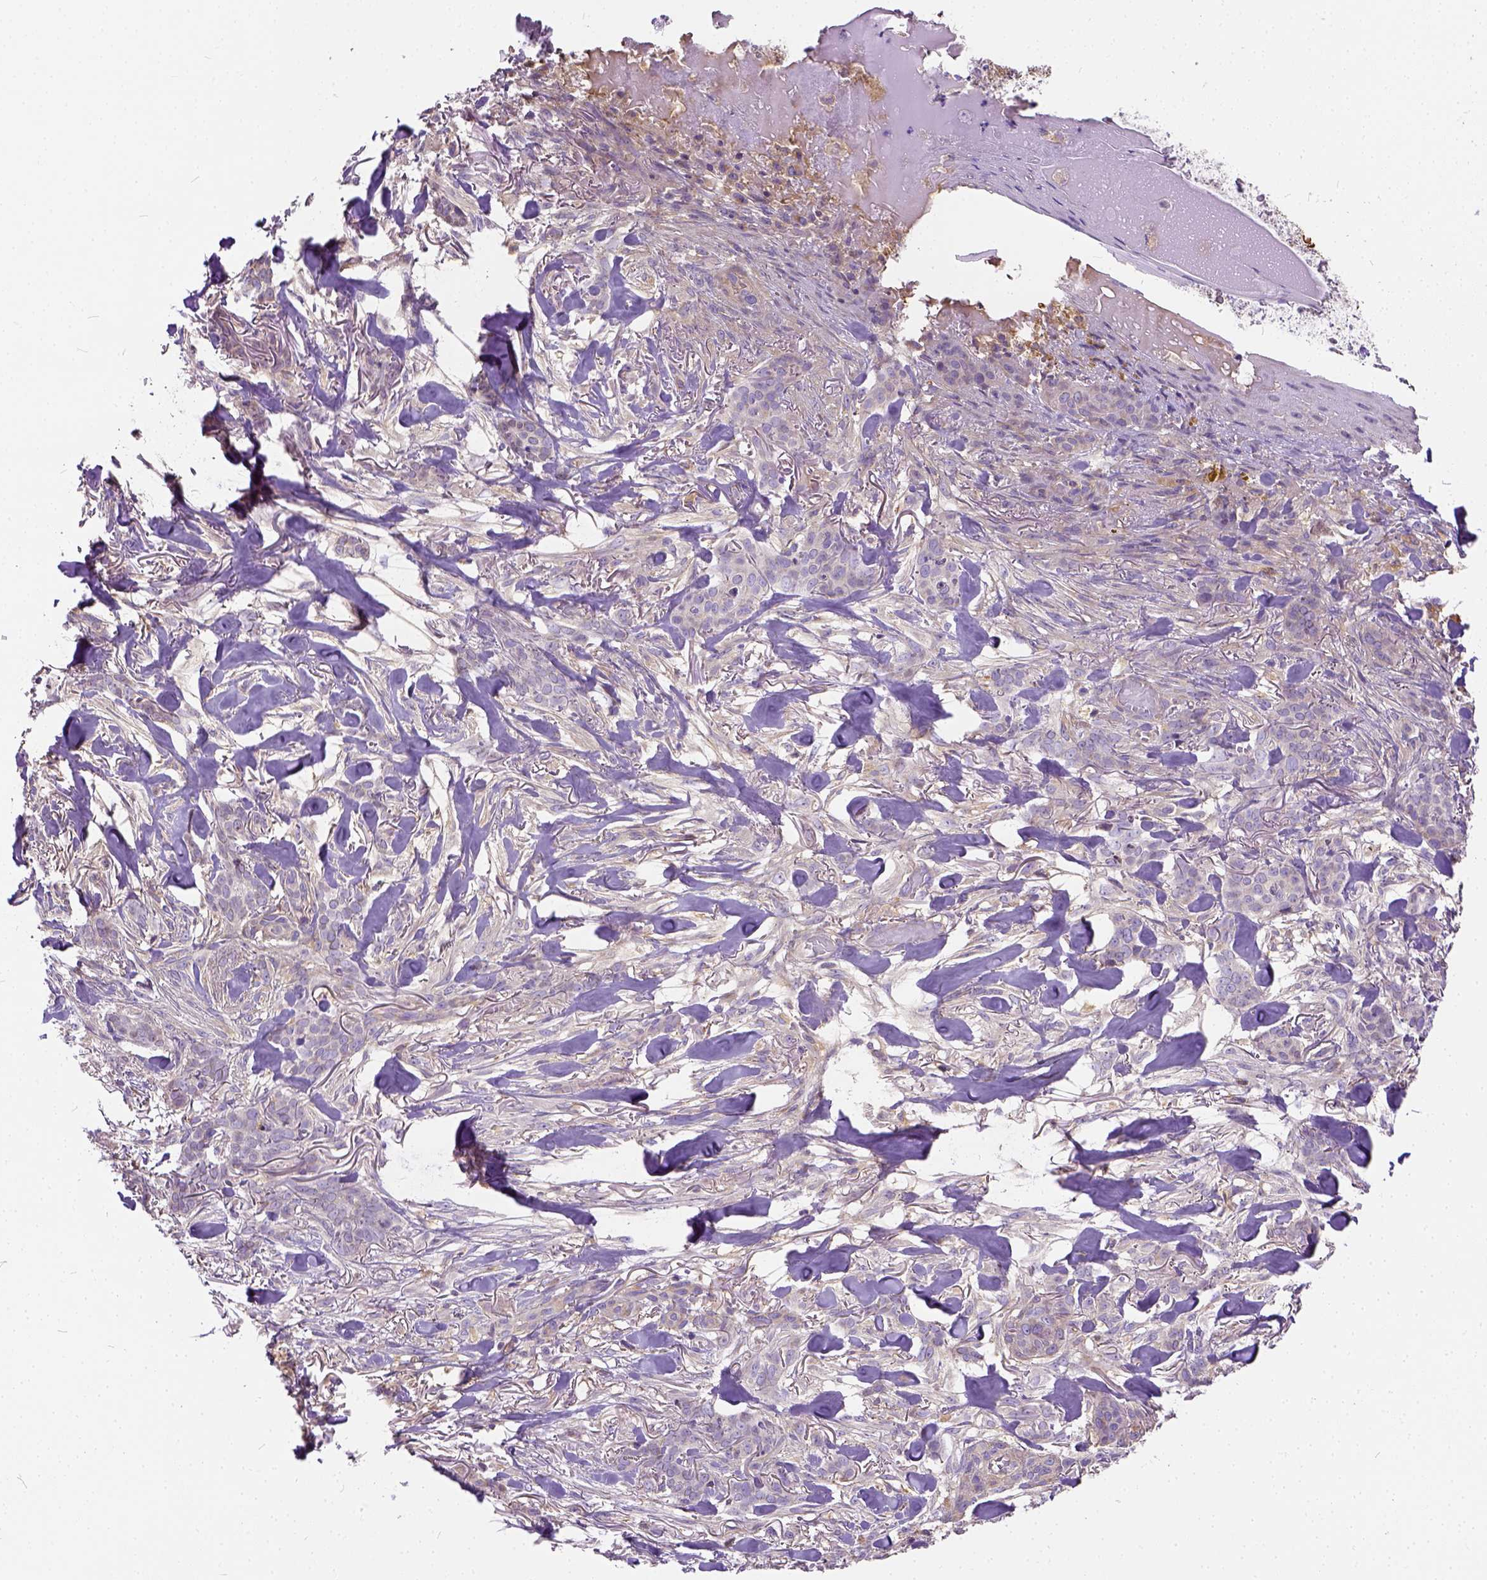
{"staining": {"intensity": "negative", "quantity": "none", "location": "none"}, "tissue": "skin cancer", "cell_type": "Tumor cells", "image_type": "cancer", "snomed": [{"axis": "morphology", "description": "Basal cell carcinoma"}, {"axis": "topography", "description": "Skin"}], "caption": "Protein analysis of skin basal cell carcinoma exhibits no significant expression in tumor cells.", "gene": "CADM4", "patient": {"sex": "female", "age": 61}}